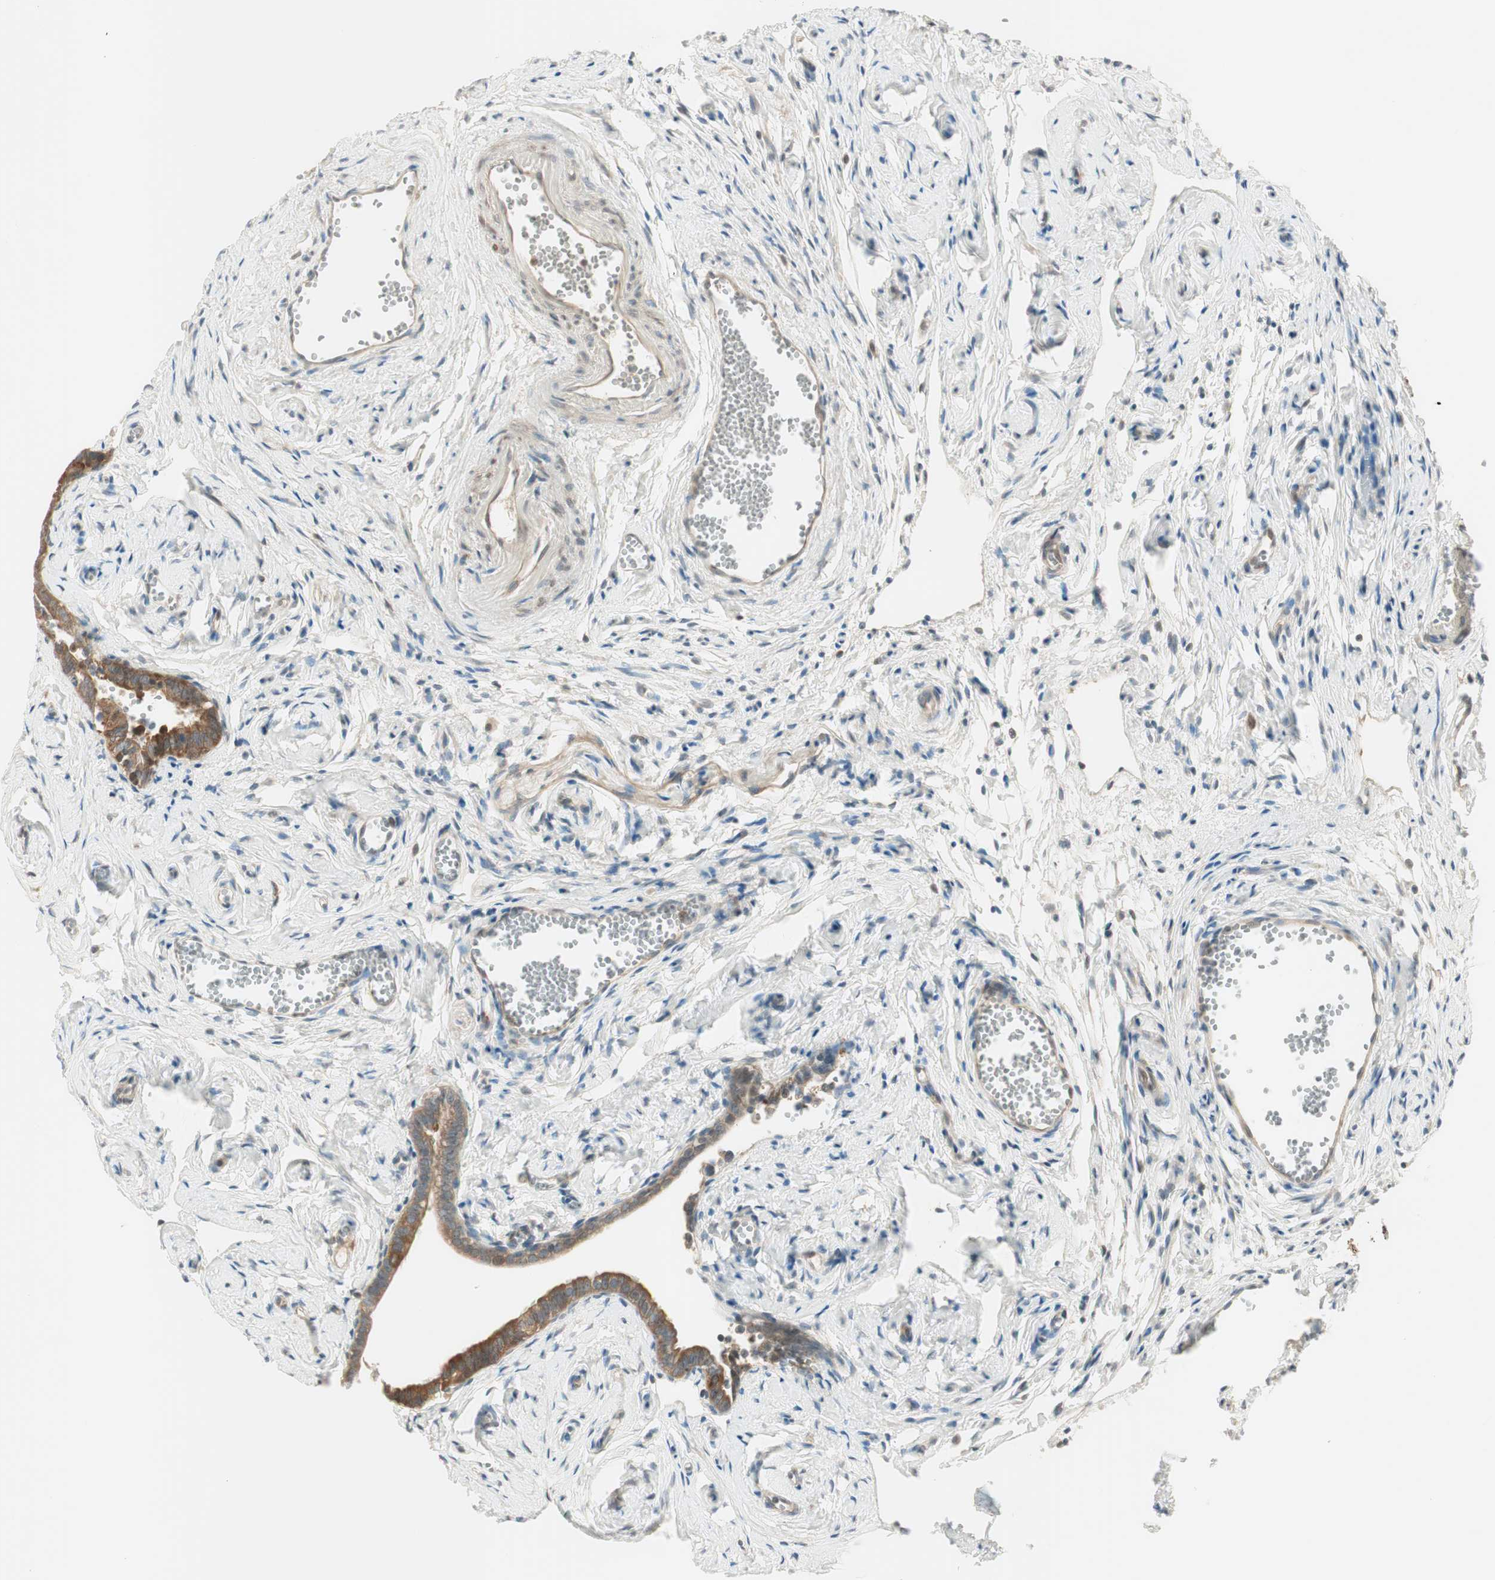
{"staining": {"intensity": "weak", "quantity": ">75%", "location": "cytoplasmic/membranous"}, "tissue": "fallopian tube", "cell_type": "Glandular cells", "image_type": "normal", "snomed": [{"axis": "morphology", "description": "Normal tissue, NOS"}, {"axis": "topography", "description": "Fallopian tube"}], "caption": "Protein expression analysis of normal fallopian tube reveals weak cytoplasmic/membranous staining in approximately >75% of glandular cells.", "gene": "IPO5", "patient": {"sex": "female", "age": 71}}